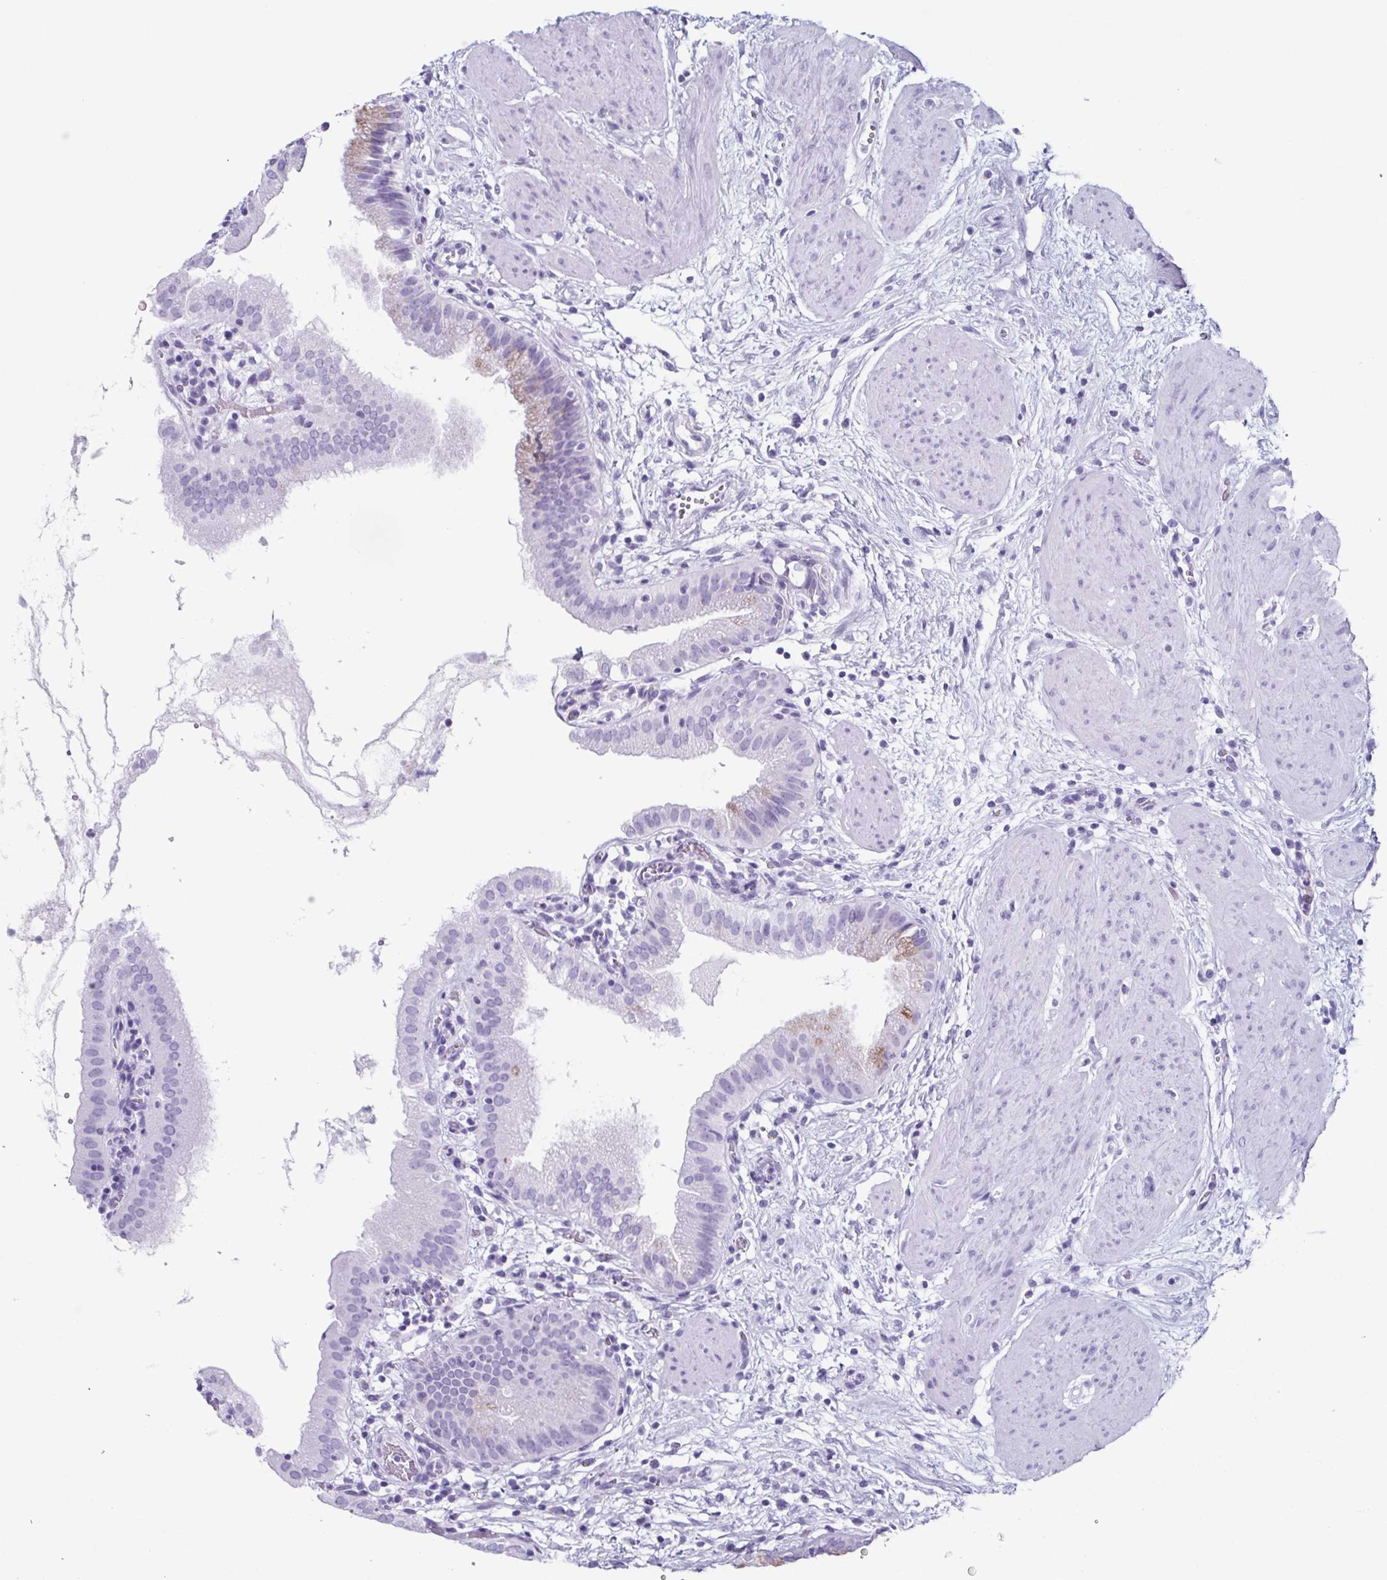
{"staining": {"intensity": "moderate", "quantity": "25%-75%", "location": "cytoplasmic/membranous"}, "tissue": "gallbladder", "cell_type": "Glandular cells", "image_type": "normal", "snomed": [{"axis": "morphology", "description": "Normal tissue, NOS"}, {"axis": "topography", "description": "Gallbladder"}], "caption": "DAB immunohistochemical staining of benign human gallbladder shows moderate cytoplasmic/membranous protein positivity in about 25%-75% of glandular cells. (Stains: DAB (3,3'-diaminobenzidine) in brown, nuclei in blue, Microscopy: brightfield microscopy at high magnification).", "gene": "ENKUR", "patient": {"sex": "female", "age": 65}}